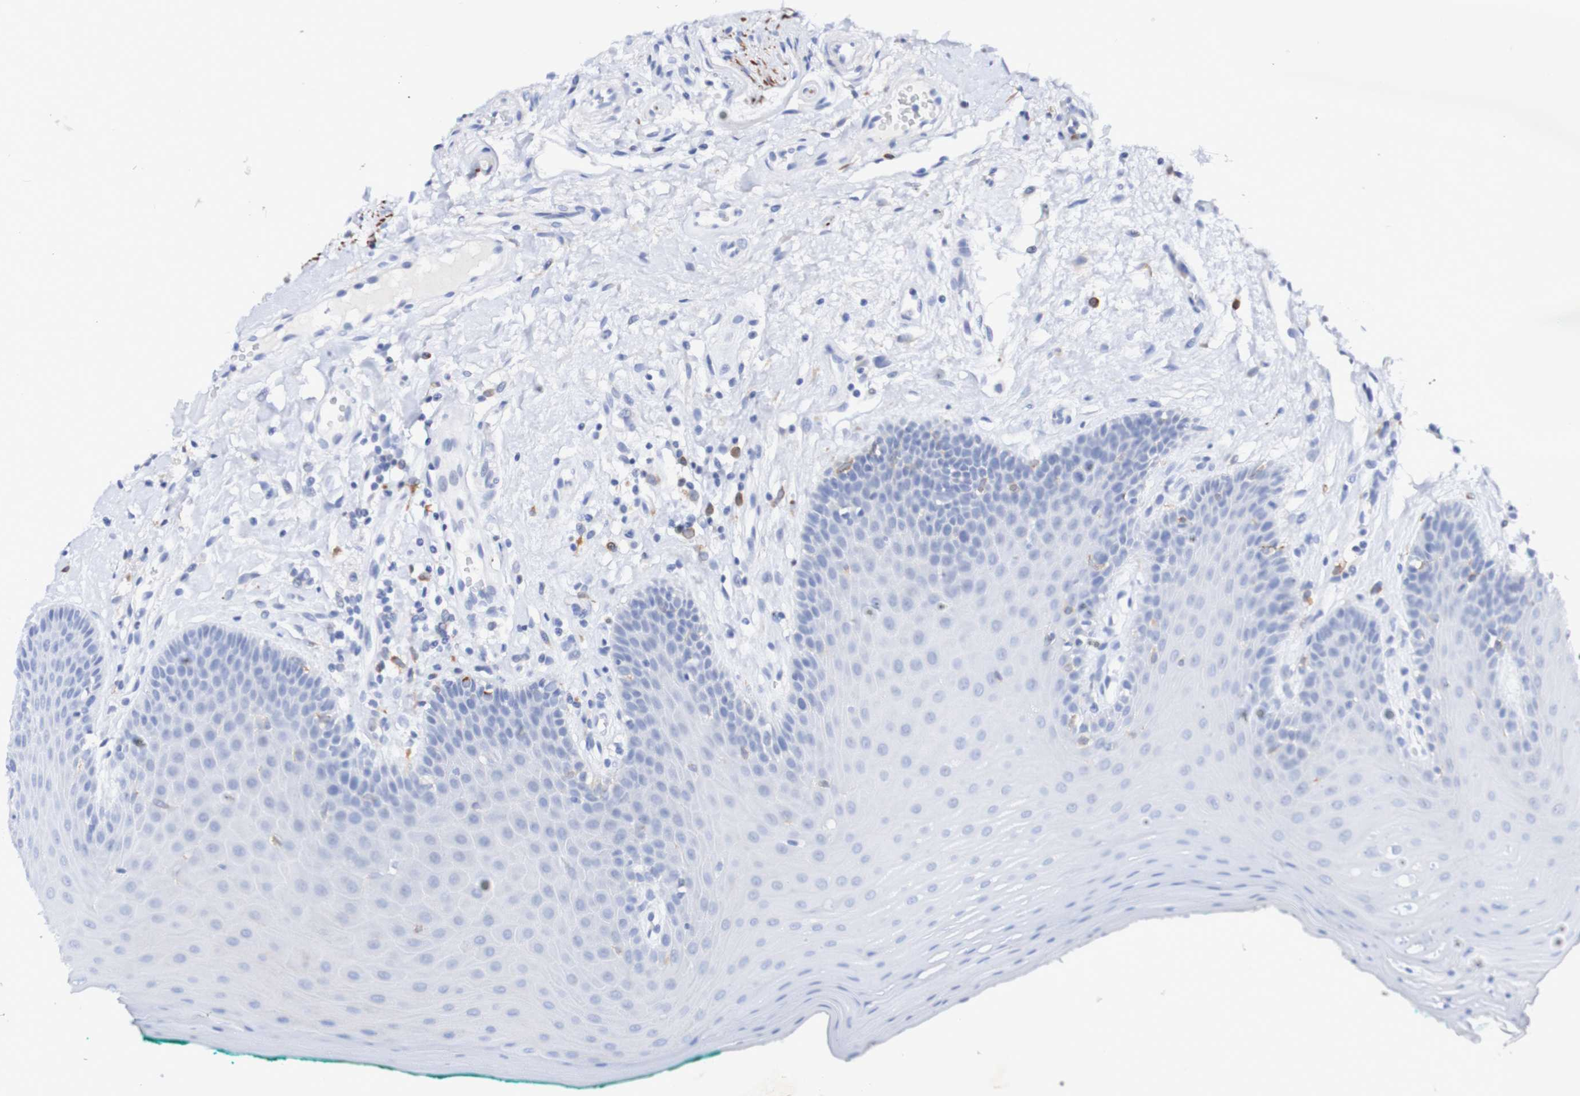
{"staining": {"intensity": "negative", "quantity": "none", "location": "none"}, "tissue": "oral mucosa", "cell_type": "Squamous epithelial cells", "image_type": "normal", "snomed": [{"axis": "morphology", "description": "Normal tissue, NOS"}, {"axis": "topography", "description": "Skeletal muscle"}, {"axis": "topography", "description": "Oral tissue"}], "caption": "This is a photomicrograph of immunohistochemistry (IHC) staining of benign oral mucosa, which shows no positivity in squamous epithelial cells.", "gene": "SEZ6", "patient": {"sex": "male", "age": 58}}